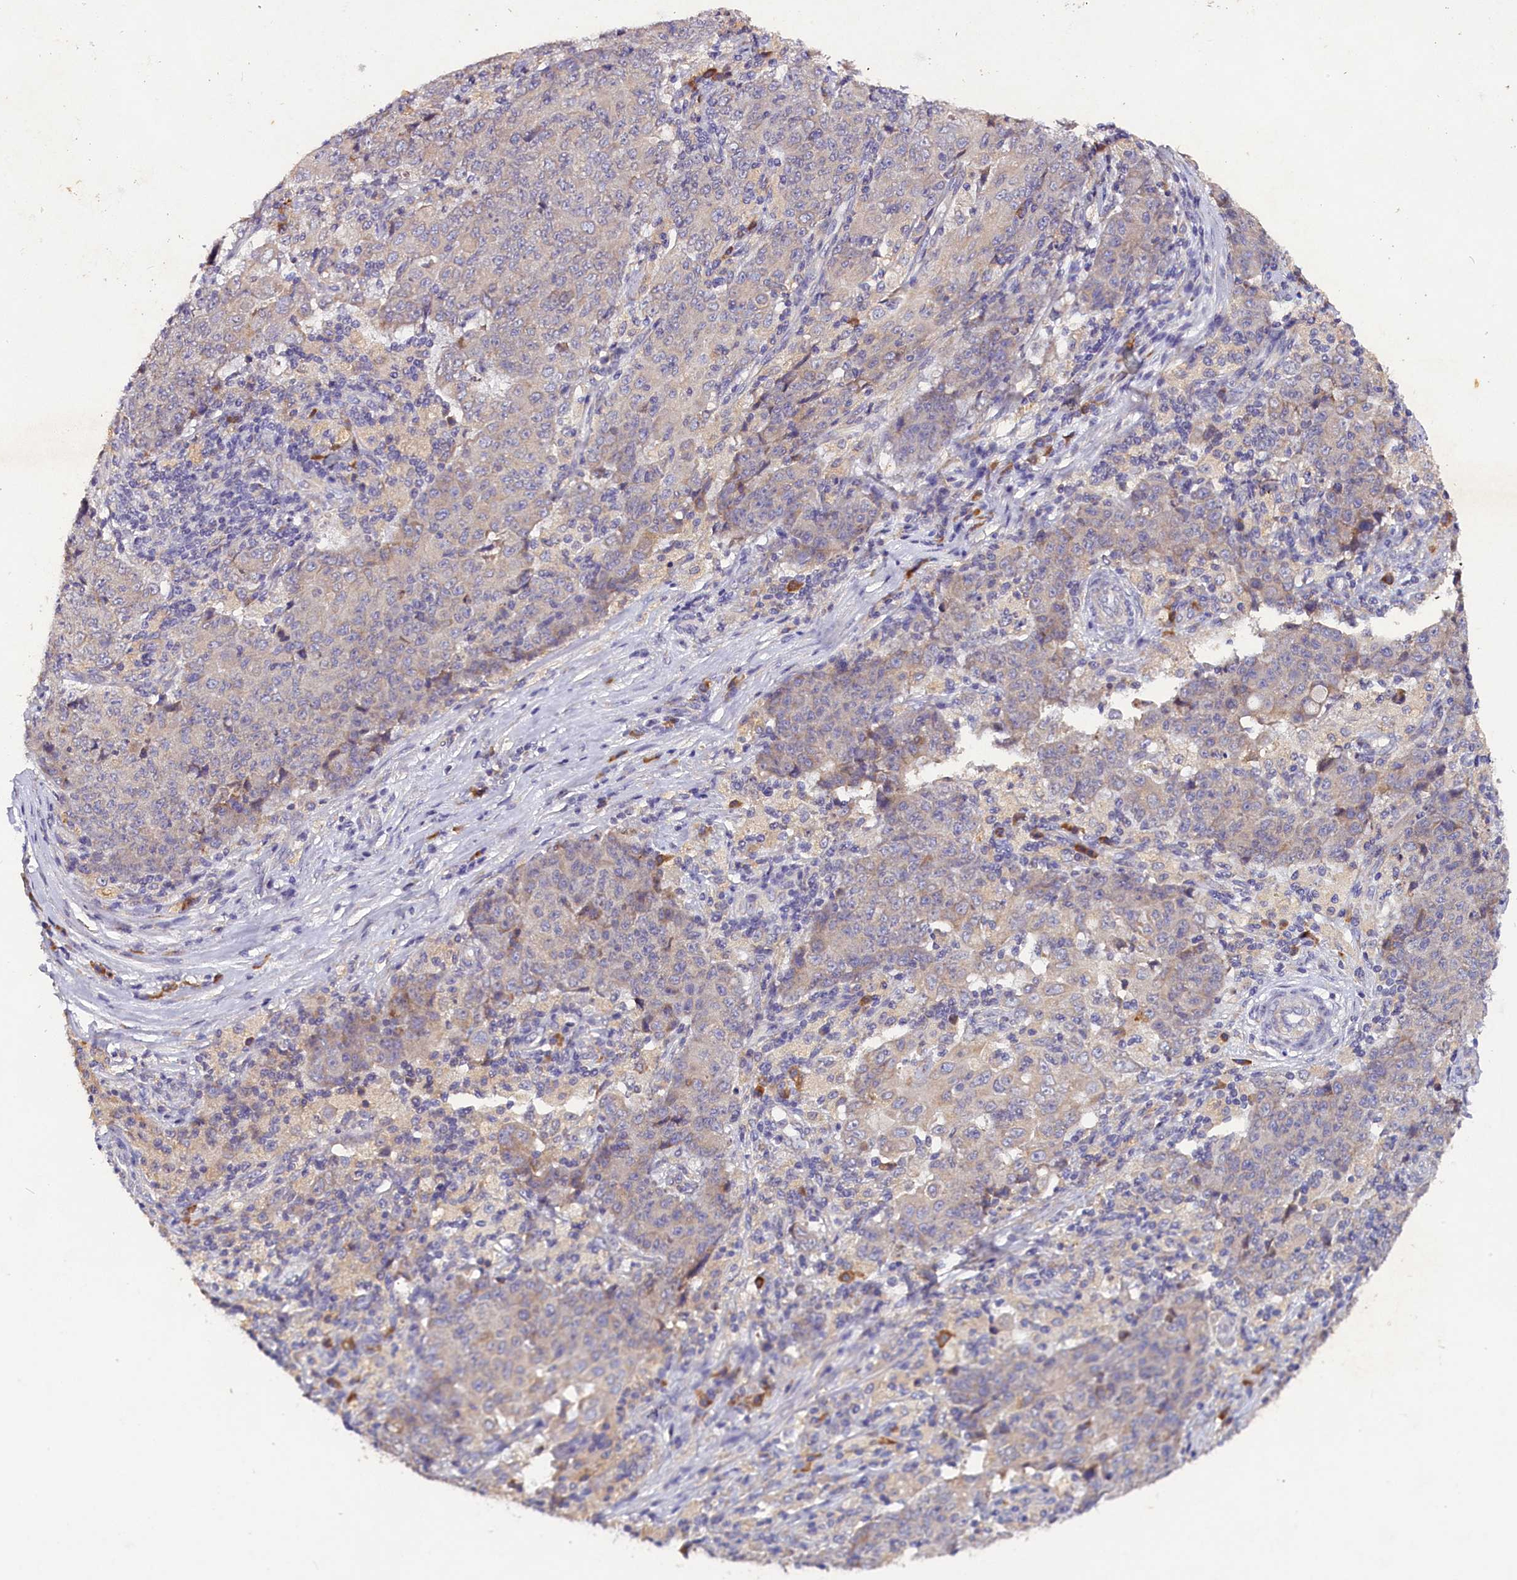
{"staining": {"intensity": "weak", "quantity": "<25%", "location": "cytoplasmic/membranous"}, "tissue": "ovarian cancer", "cell_type": "Tumor cells", "image_type": "cancer", "snomed": [{"axis": "morphology", "description": "Carcinoma, endometroid"}, {"axis": "topography", "description": "Ovary"}], "caption": "Immunohistochemical staining of ovarian cancer (endometroid carcinoma) shows no significant expression in tumor cells. (DAB IHC, high magnification).", "gene": "ST7L", "patient": {"sex": "female", "age": 42}}